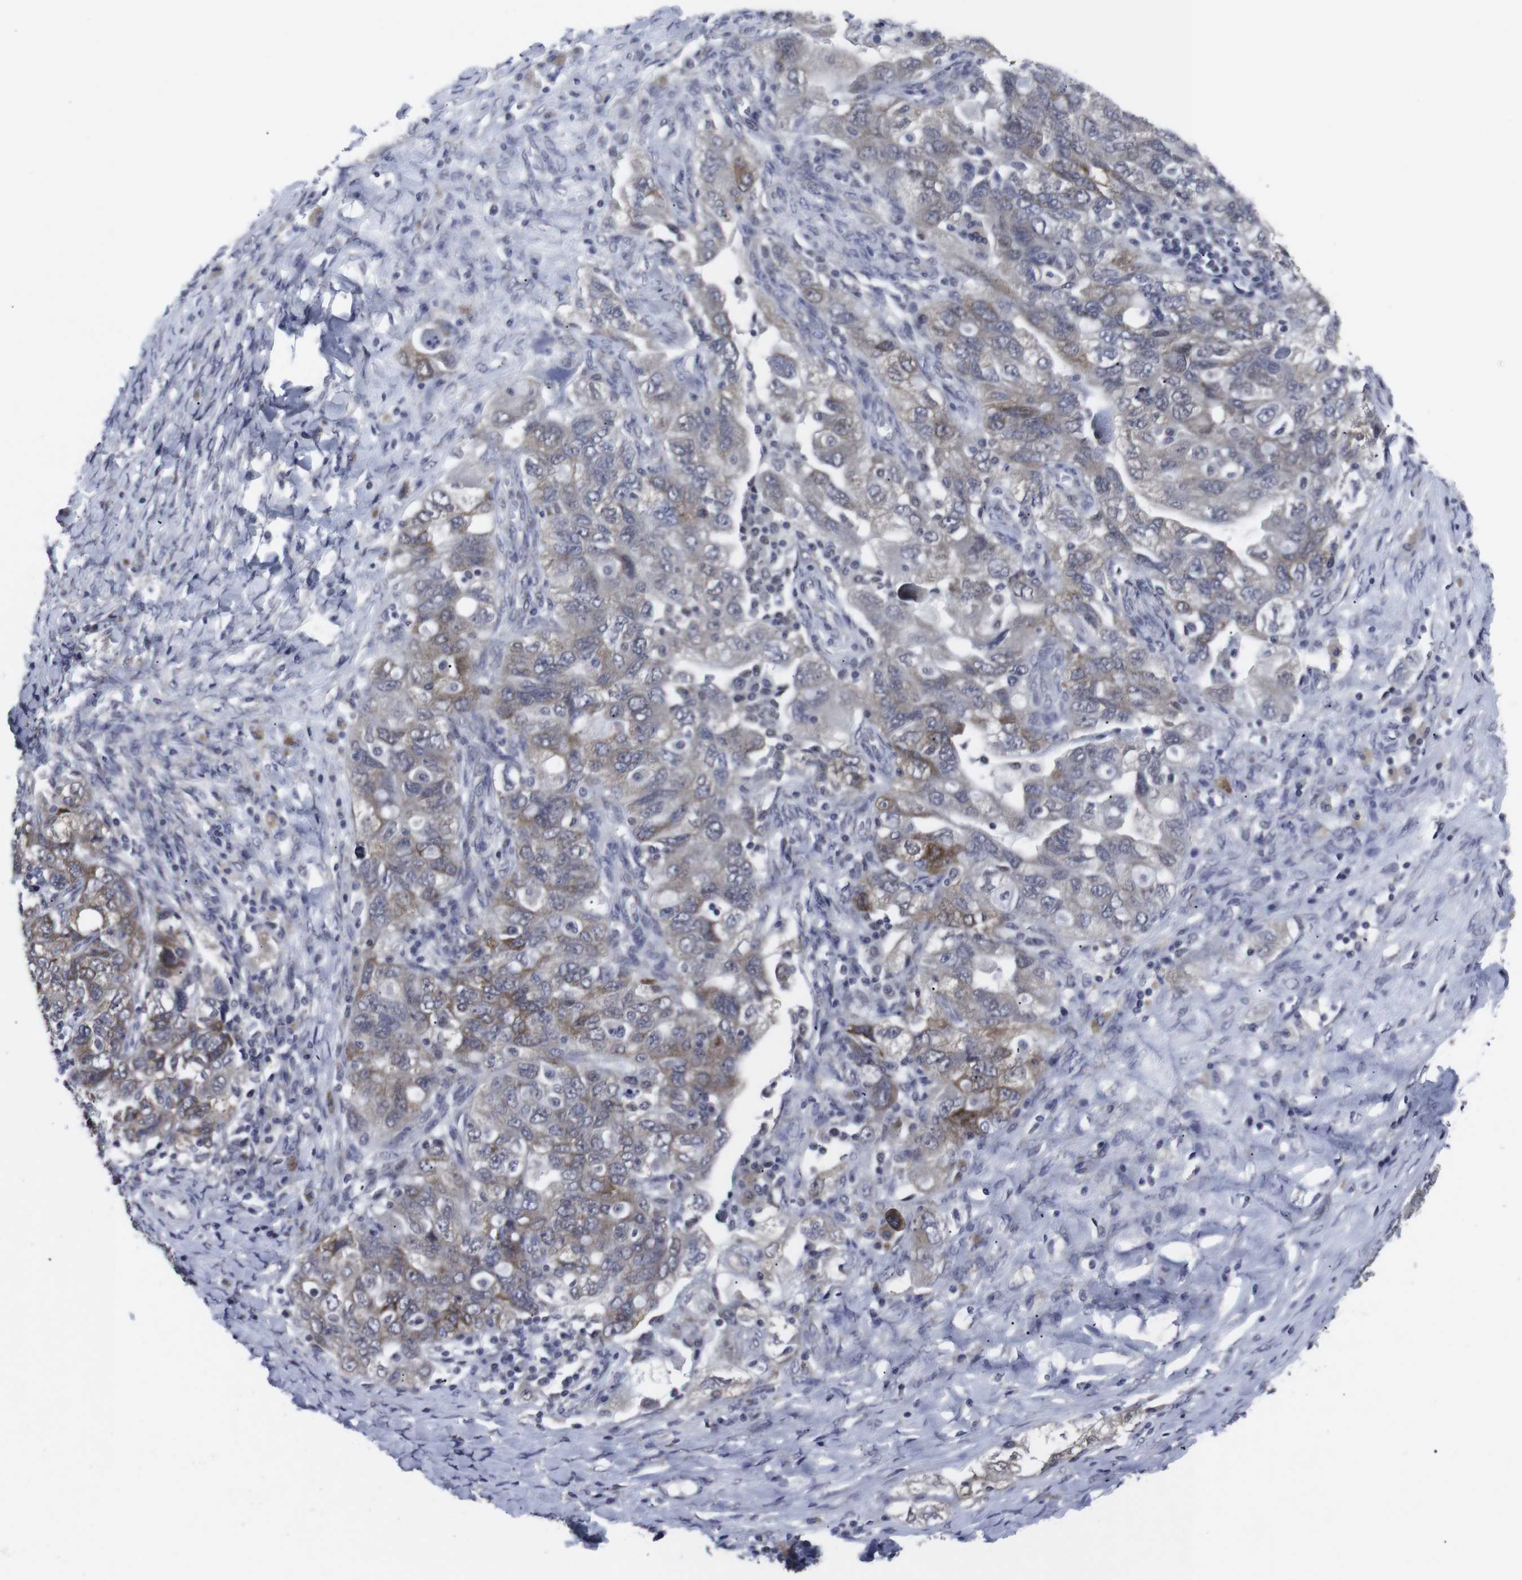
{"staining": {"intensity": "moderate", "quantity": ">75%", "location": "cytoplasmic/membranous"}, "tissue": "ovarian cancer", "cell_type": "Tumor cells", "image_type": "cancer", "snomed": [{"axis": "morphology", "description": "Carcinoma, NOS"}, {"axis": "morphology", "description": "Cystadenocarcinoma, serous, NOS"}, {"axis": "topography", "description": "Ovary"}], "caption": "Ovarian cancer (serous cystadenocarcinoma) stained with DAB (3,3'-diaminobenzidine) immunohistochemistry shows medium levels of moderate cytoplasmic/membranous expression in approximately >75% of tumor cells.", "gene": "GEMIN2", "patient": {"sex": "female", "age": 69}}